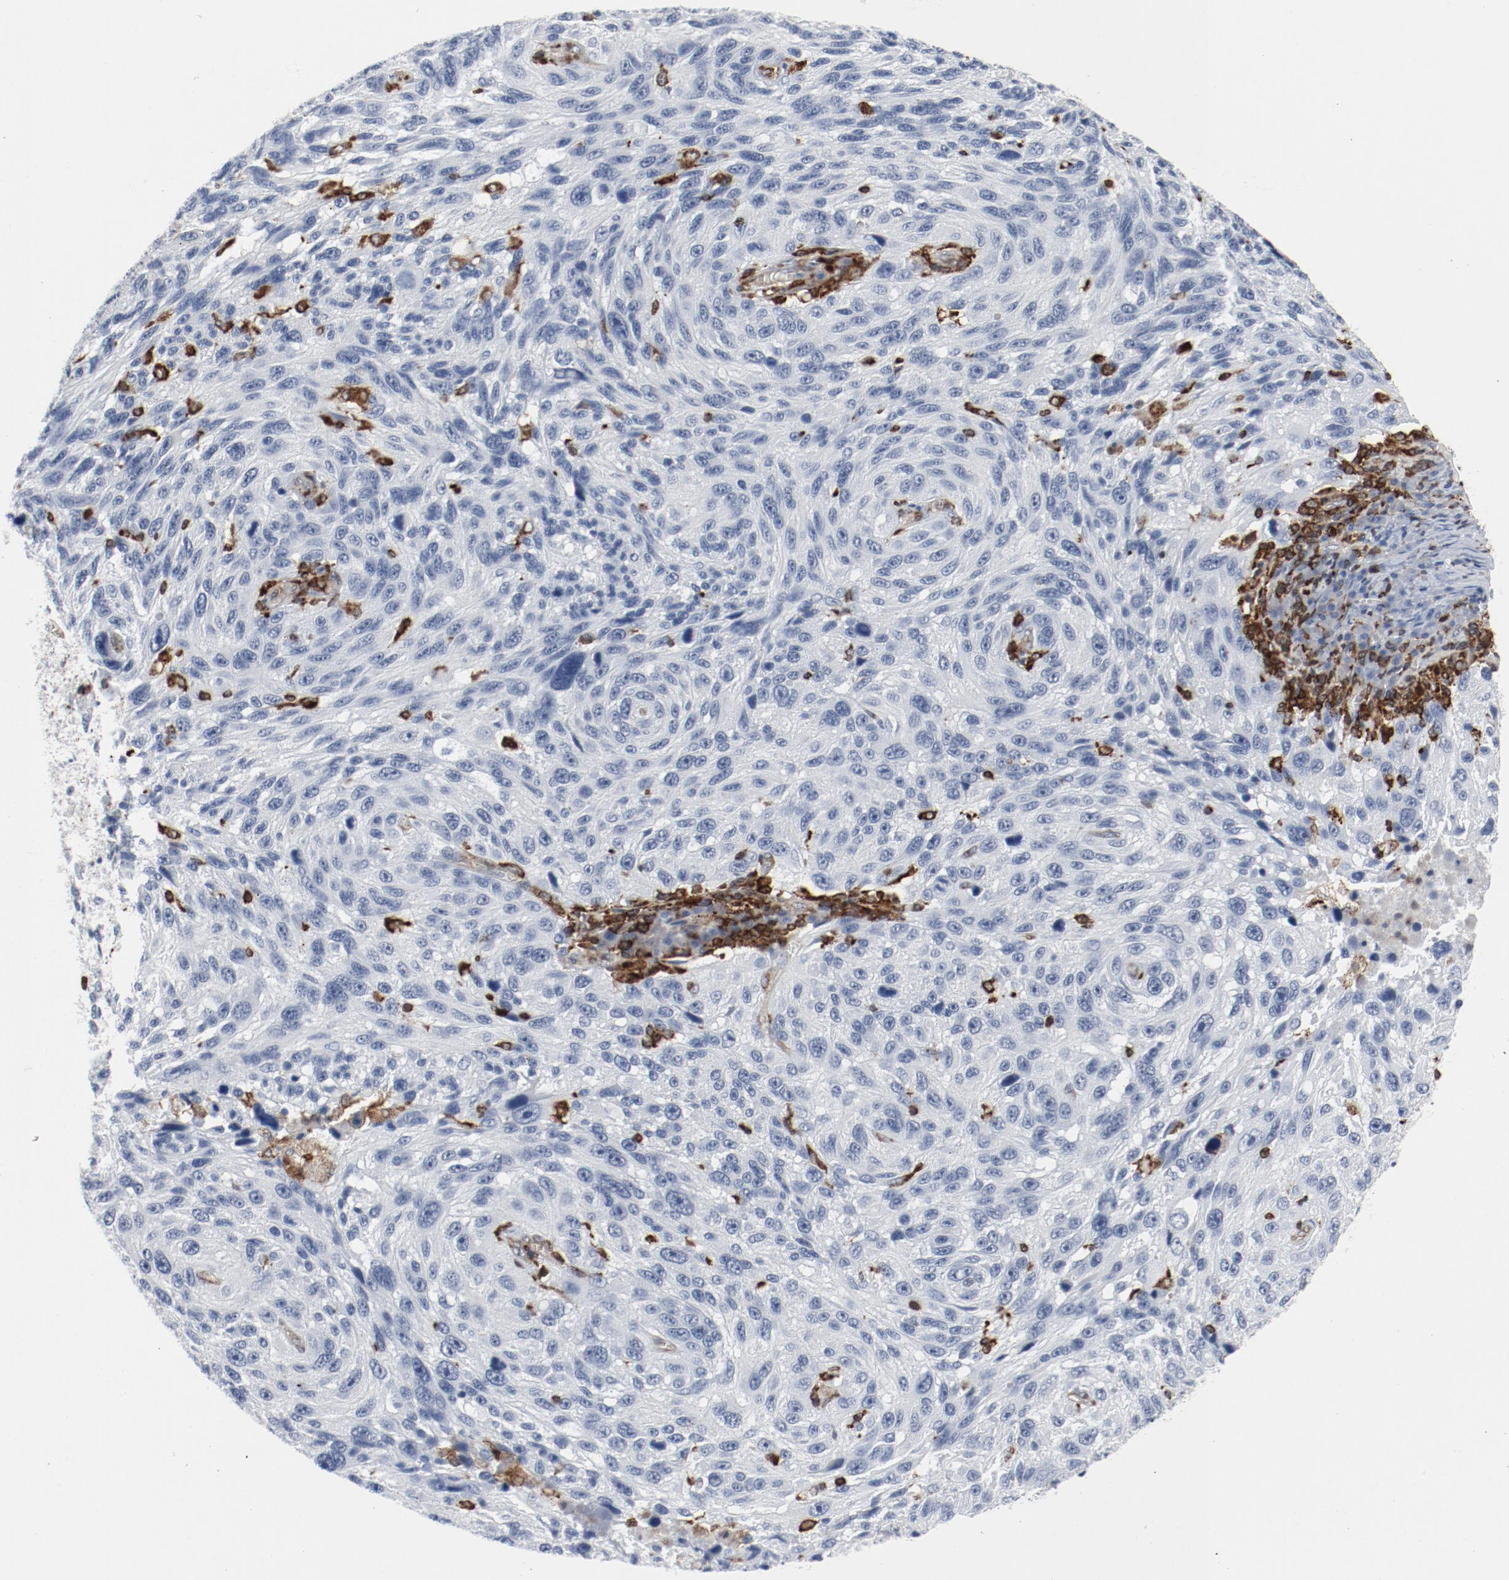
{"staining": {"intensity": "negative", "quantity": "none", "location": "none"}, "tissue": "melanoma", "cell_type": "Tumor cells", "image_type": "cancer", "snomed": [{"axis": "morphology", "description": "Malignant melanoma, NOS"}, {"axis": "topography", "description": "Skin"}], "caption": "The image reveals no staining of tumor cells in melanoma. (Brightfield microscopy of DAB IHC at high magnification).", "gene": "LCP2", "patient": {"sex": "male", "age": 53}}